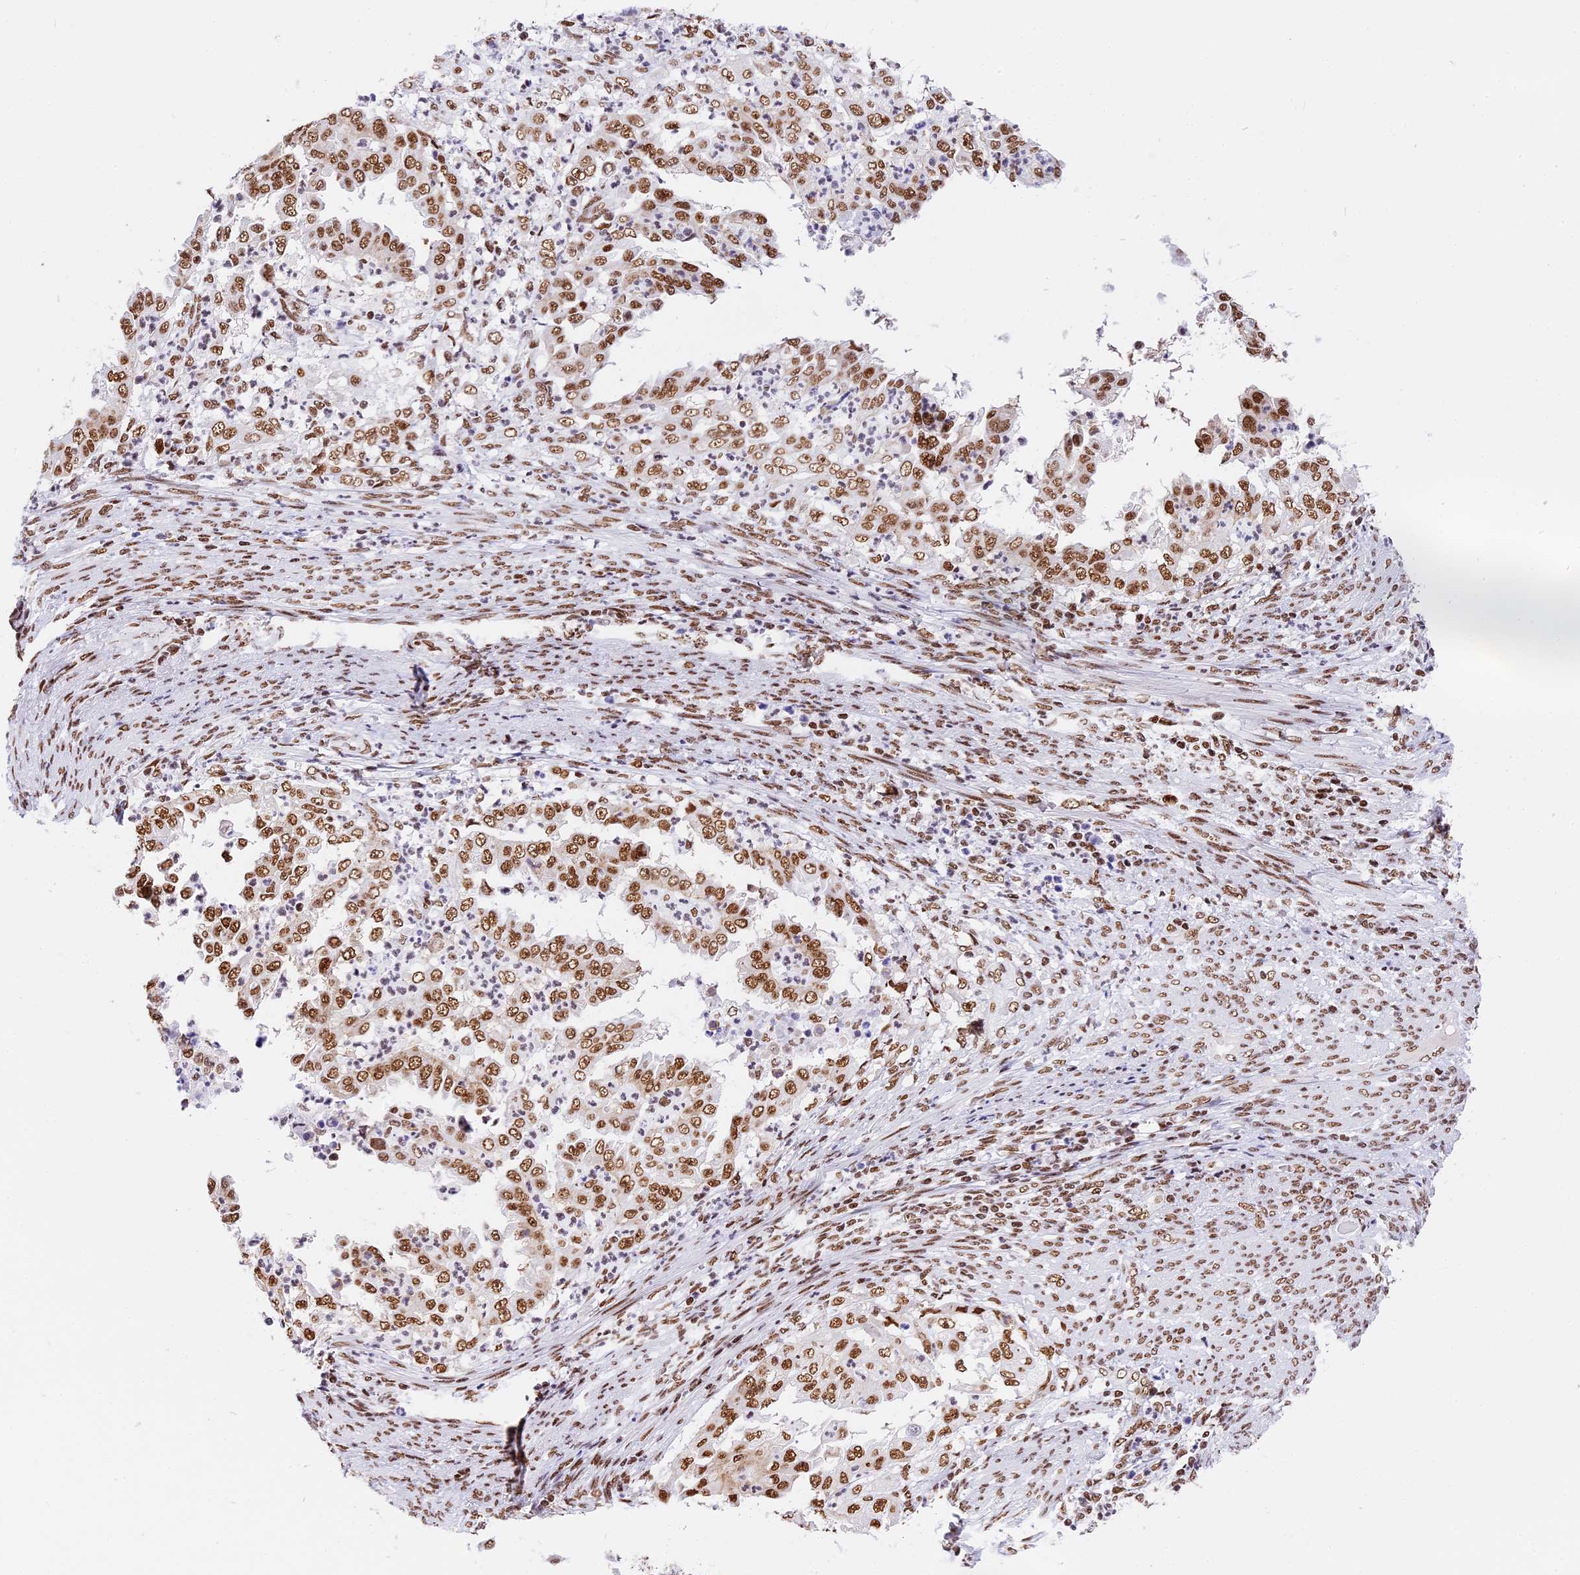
{"staining": {"intensity": "moderate", "quantity": ">75%", "location": "nuclear"}, "tissue": "endometrial cancer", "cell_type": "Tumor cells", "image_type": "cancer", "snomed": [{"axis": "morphology", "description": "Adenocarcinoma, NOS"}, {"axis": "topography", "description": "Endometrium"}], "caption": "The photomicrograph reveals immunohistochemical staining of endometrial cancer. There is moderate nuclear positivity is present in approximately >75% of tumor cells.", "gene": "SBNO1", "patient": {"sex": "female", "age": 85}}